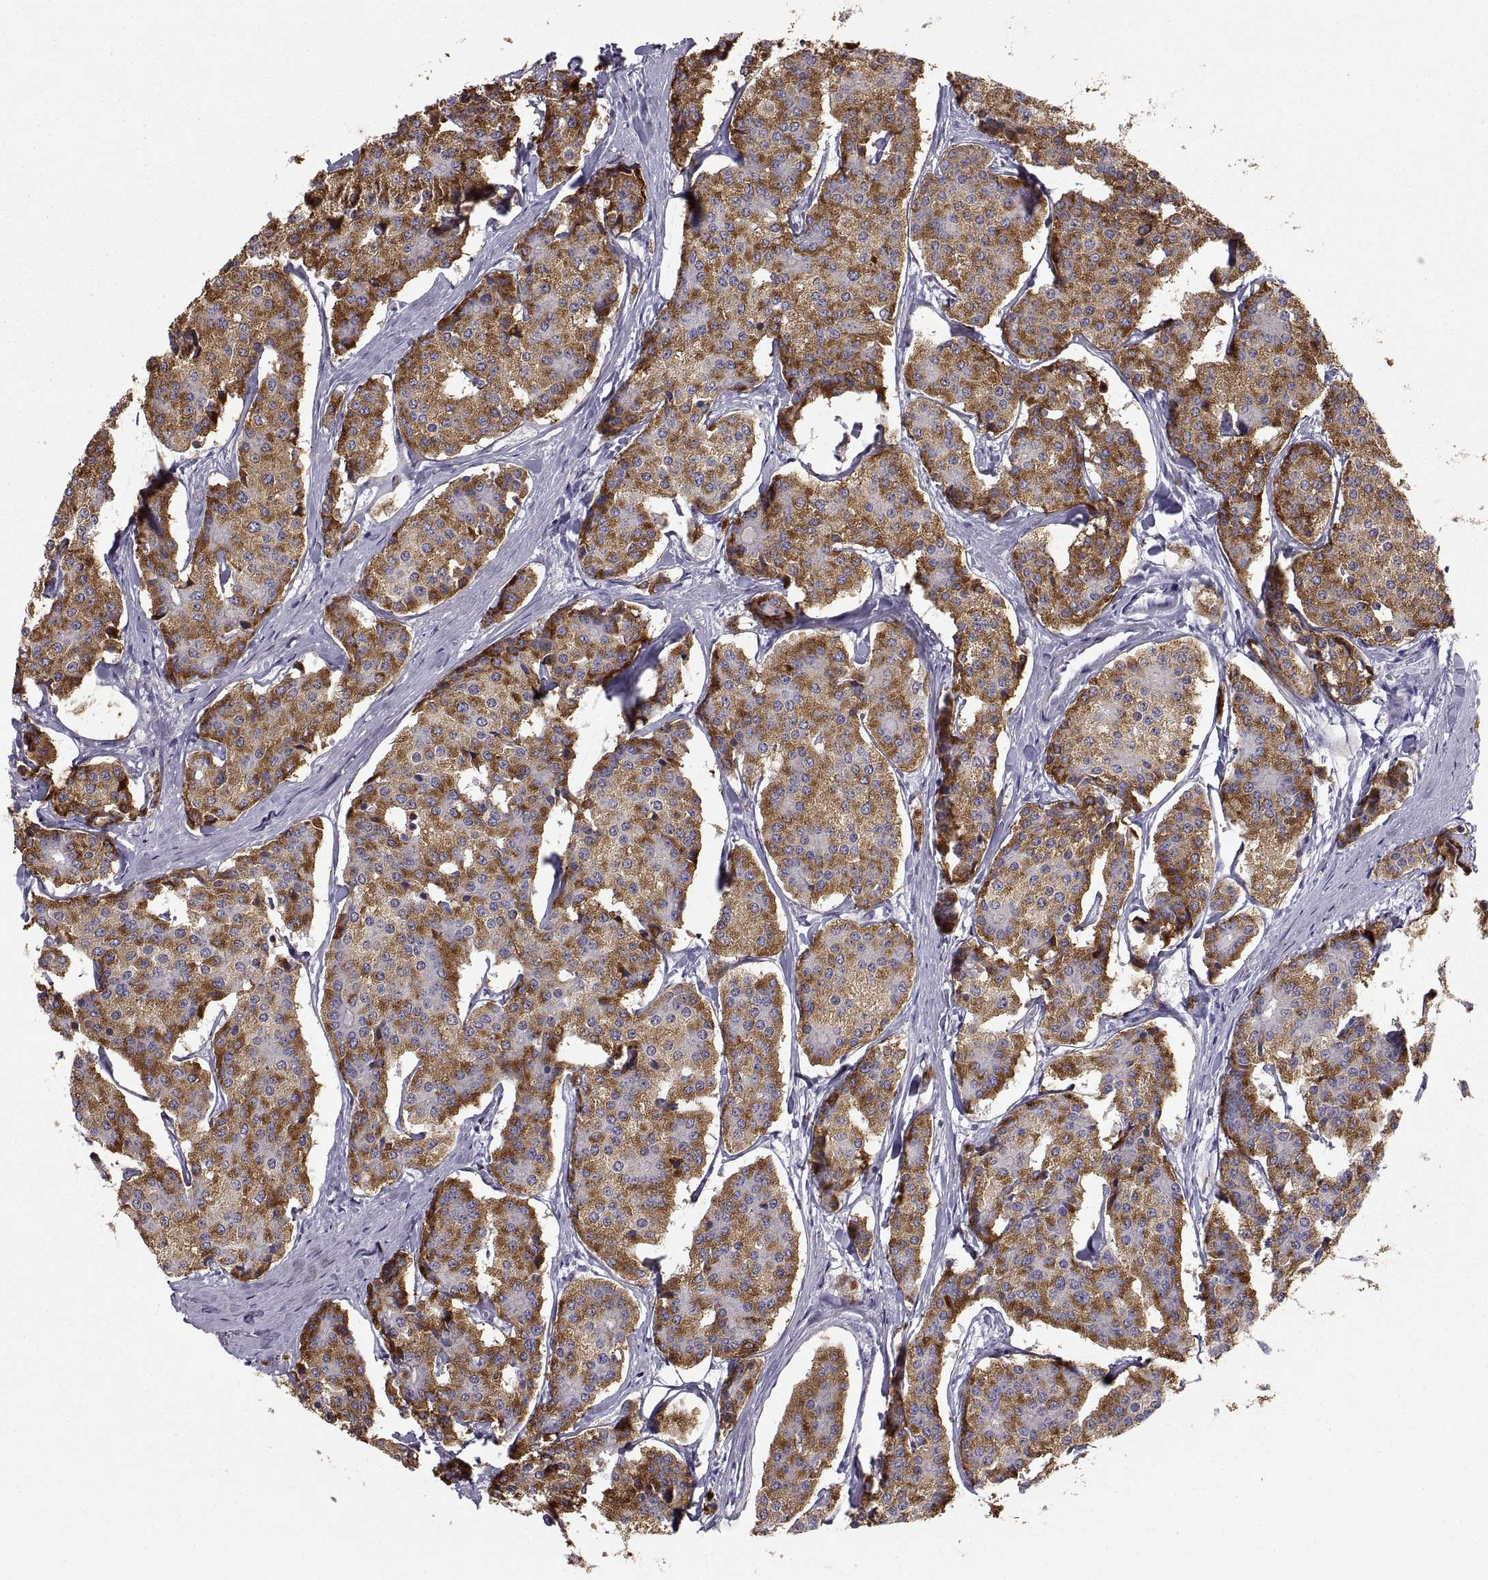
{"staining": {"intensity": "strong", "quantity": ">75%", "location": "cytoplasmic/membranous"}, "tissue": "carcinoid", "cell_type": "Tumor cells", "image_type": "cancer", "snomed": [{"axis": "morphology", "description": "Carcinoid, malignant, NOS"}, {"axis": "topography", "description": "Small intestine"}], "caption": "Immunohistochemistry micrograph of human malignant carcinoid stained for a protein (brown), which exhibits high levels of strong cytoplasmic/membranous positivity in approximately >75% of tumor cells.", "gene": "PCSK1N", "patient": {"sex": "female", "age": 65}}